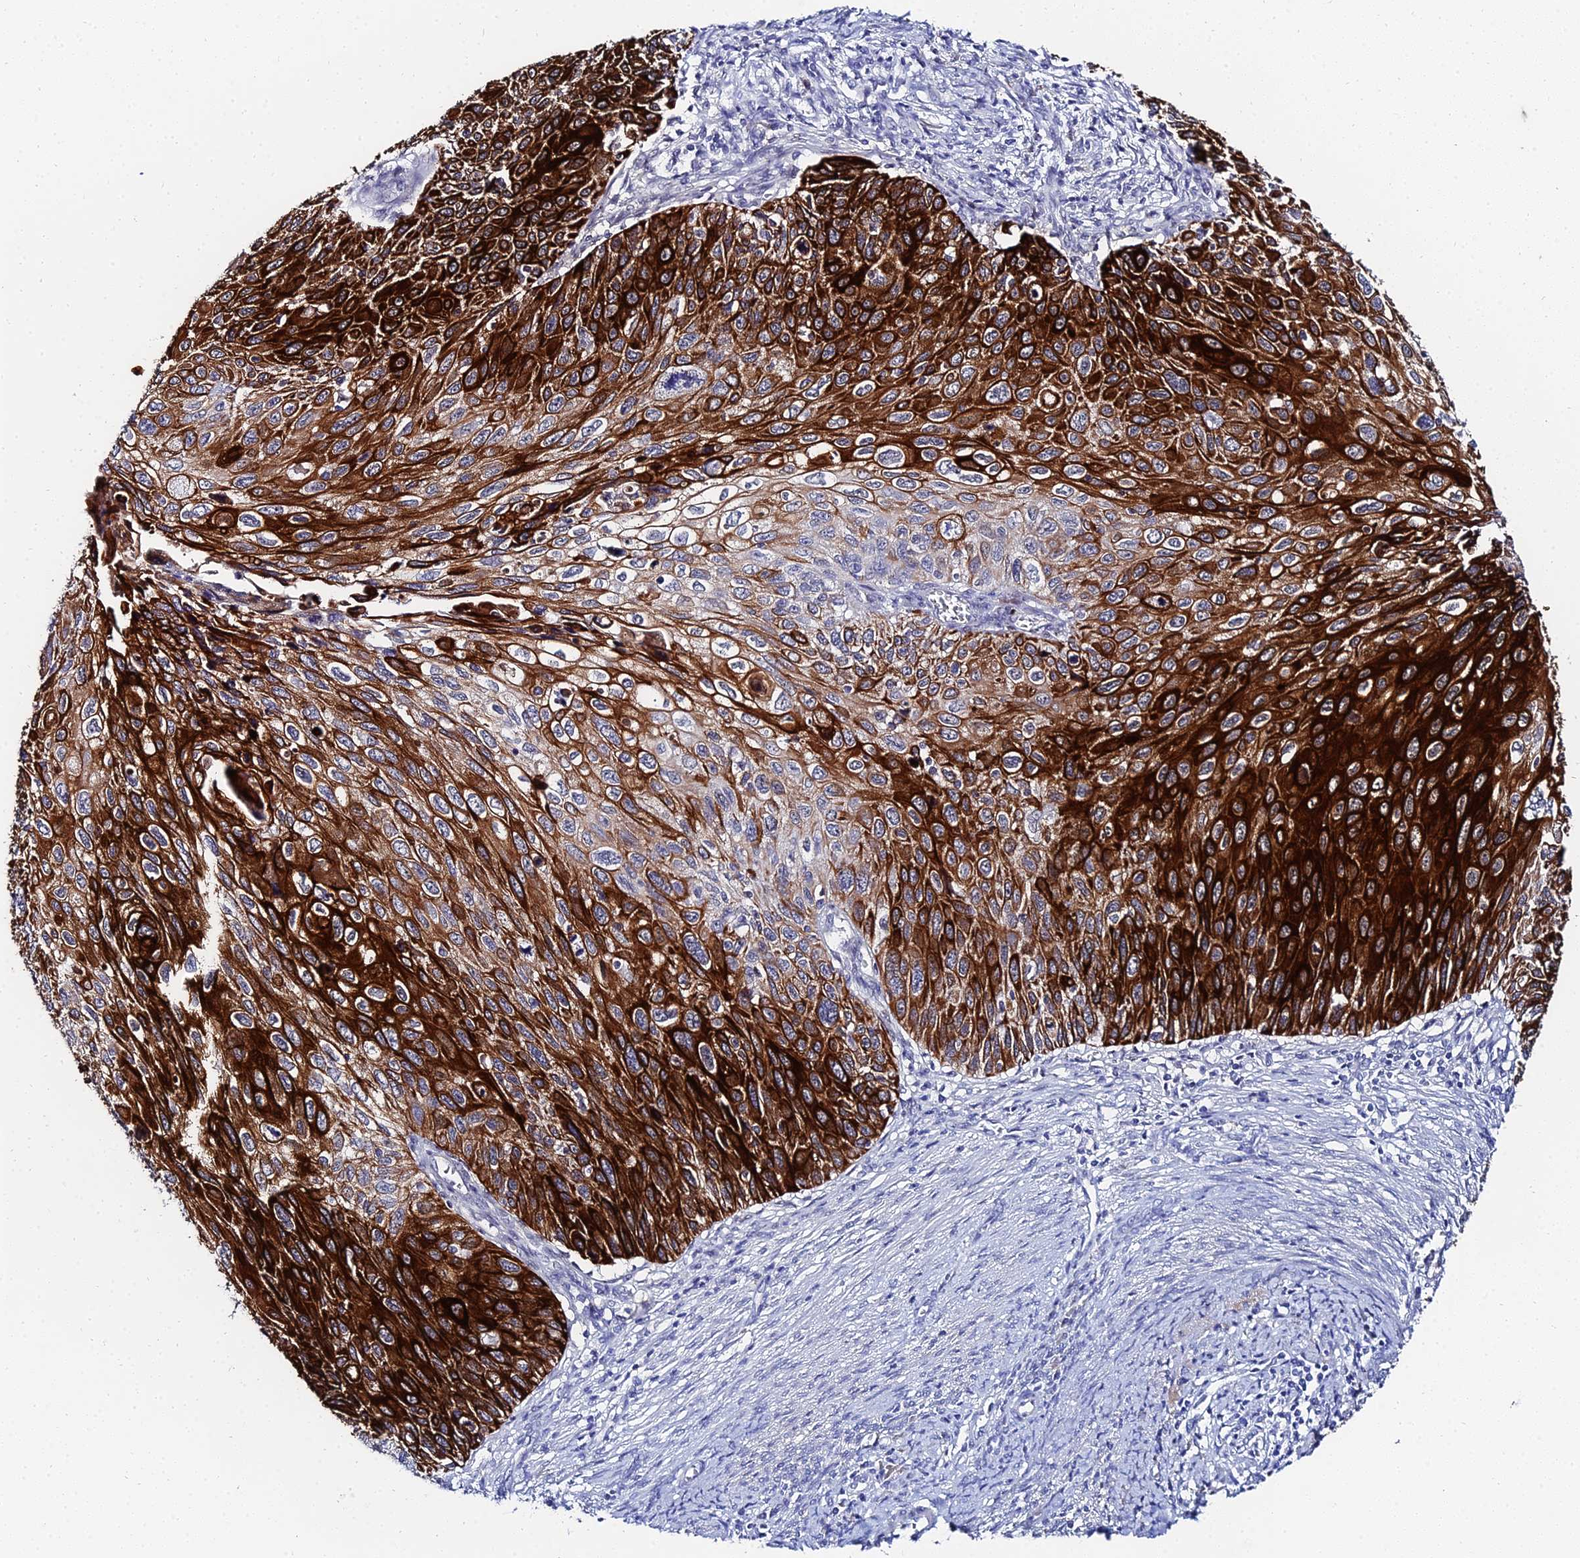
{"staining": {"intensity": "strong", "quantity": ">75%", "location": "cytoplasmic/membranous"}, "tissue": "cervical cancer", "cell_type": "Tumor cells", "image_type": "cancer", "snomed": [{"axis": "morphology", "description": "Squamous cell carcinoma, NOS"}, {"axis": "topography", "description": "Cervix"}], "caption": "There is high levels of strong cytoplasmic/membranous staining in tumor cells of cervical cancer (squamous cell carcinoma), as demonstrated by immunohistochemical staining (brown color).", "gene": "KRT17", "patient": {"sex": "female", "age": 70}}